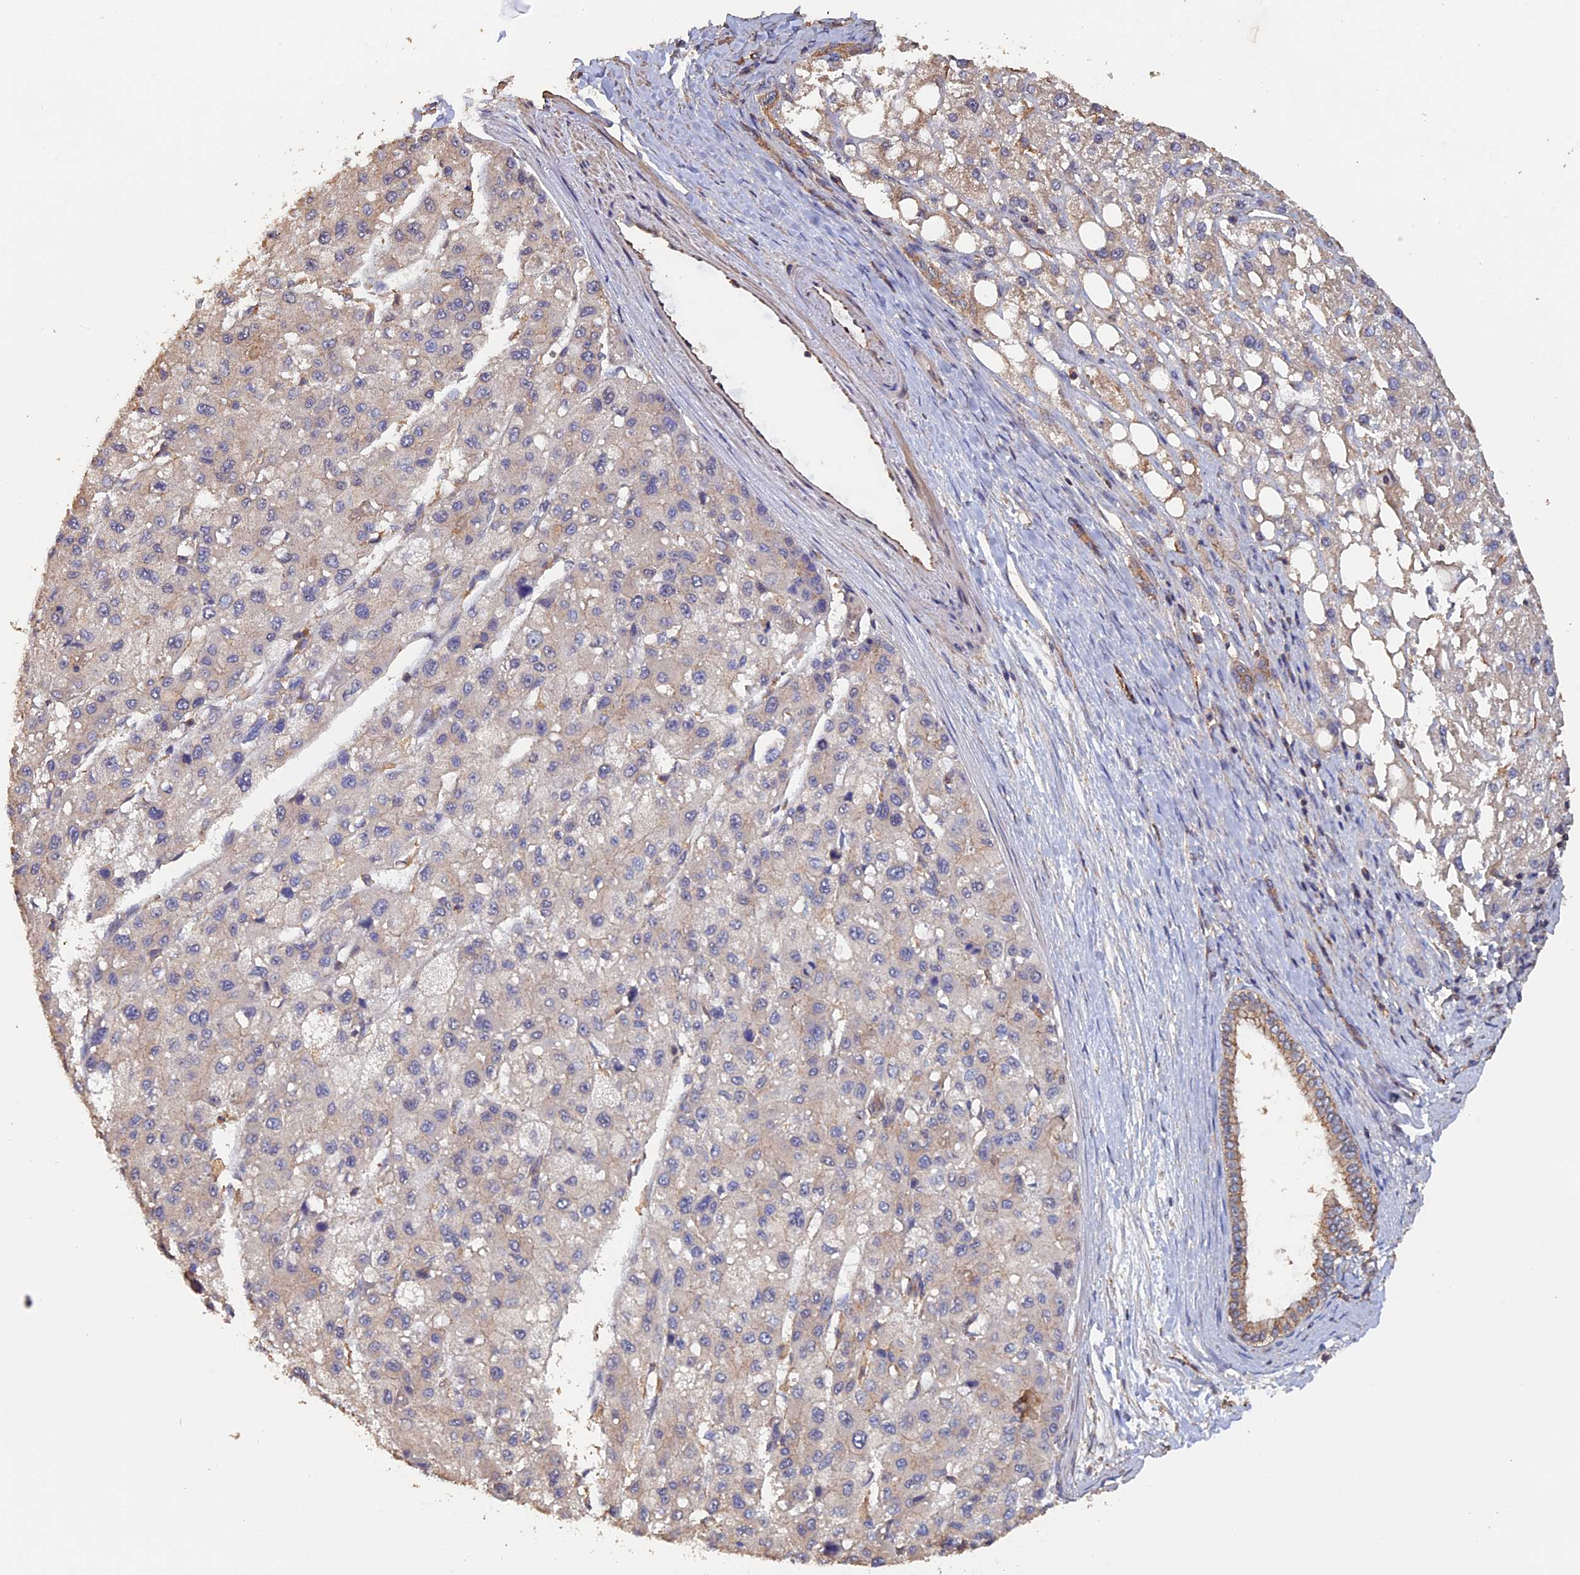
{"staining": {"intensity": "weak", "quantity": "25%-75%", "location": "cytoplasmic/membranous"}, "tissue": "liver cancer", "cell_type": "Tumor cells", "image_type": "cancer", "snomed": [{"axis": "morphology", "description": "Carcinoma, Hepatocellular, NOS"}, {"axis": "topography", "description": "Liver"}], "caption": "Hepatocellular carcinoma (liver) stained with IHC shows weak cytoplasmic/membranous positivity in approximately 25%-75% of tumor cells.", "gene": "PIGQ", "patient": {"sex": "male", "age": 80}}